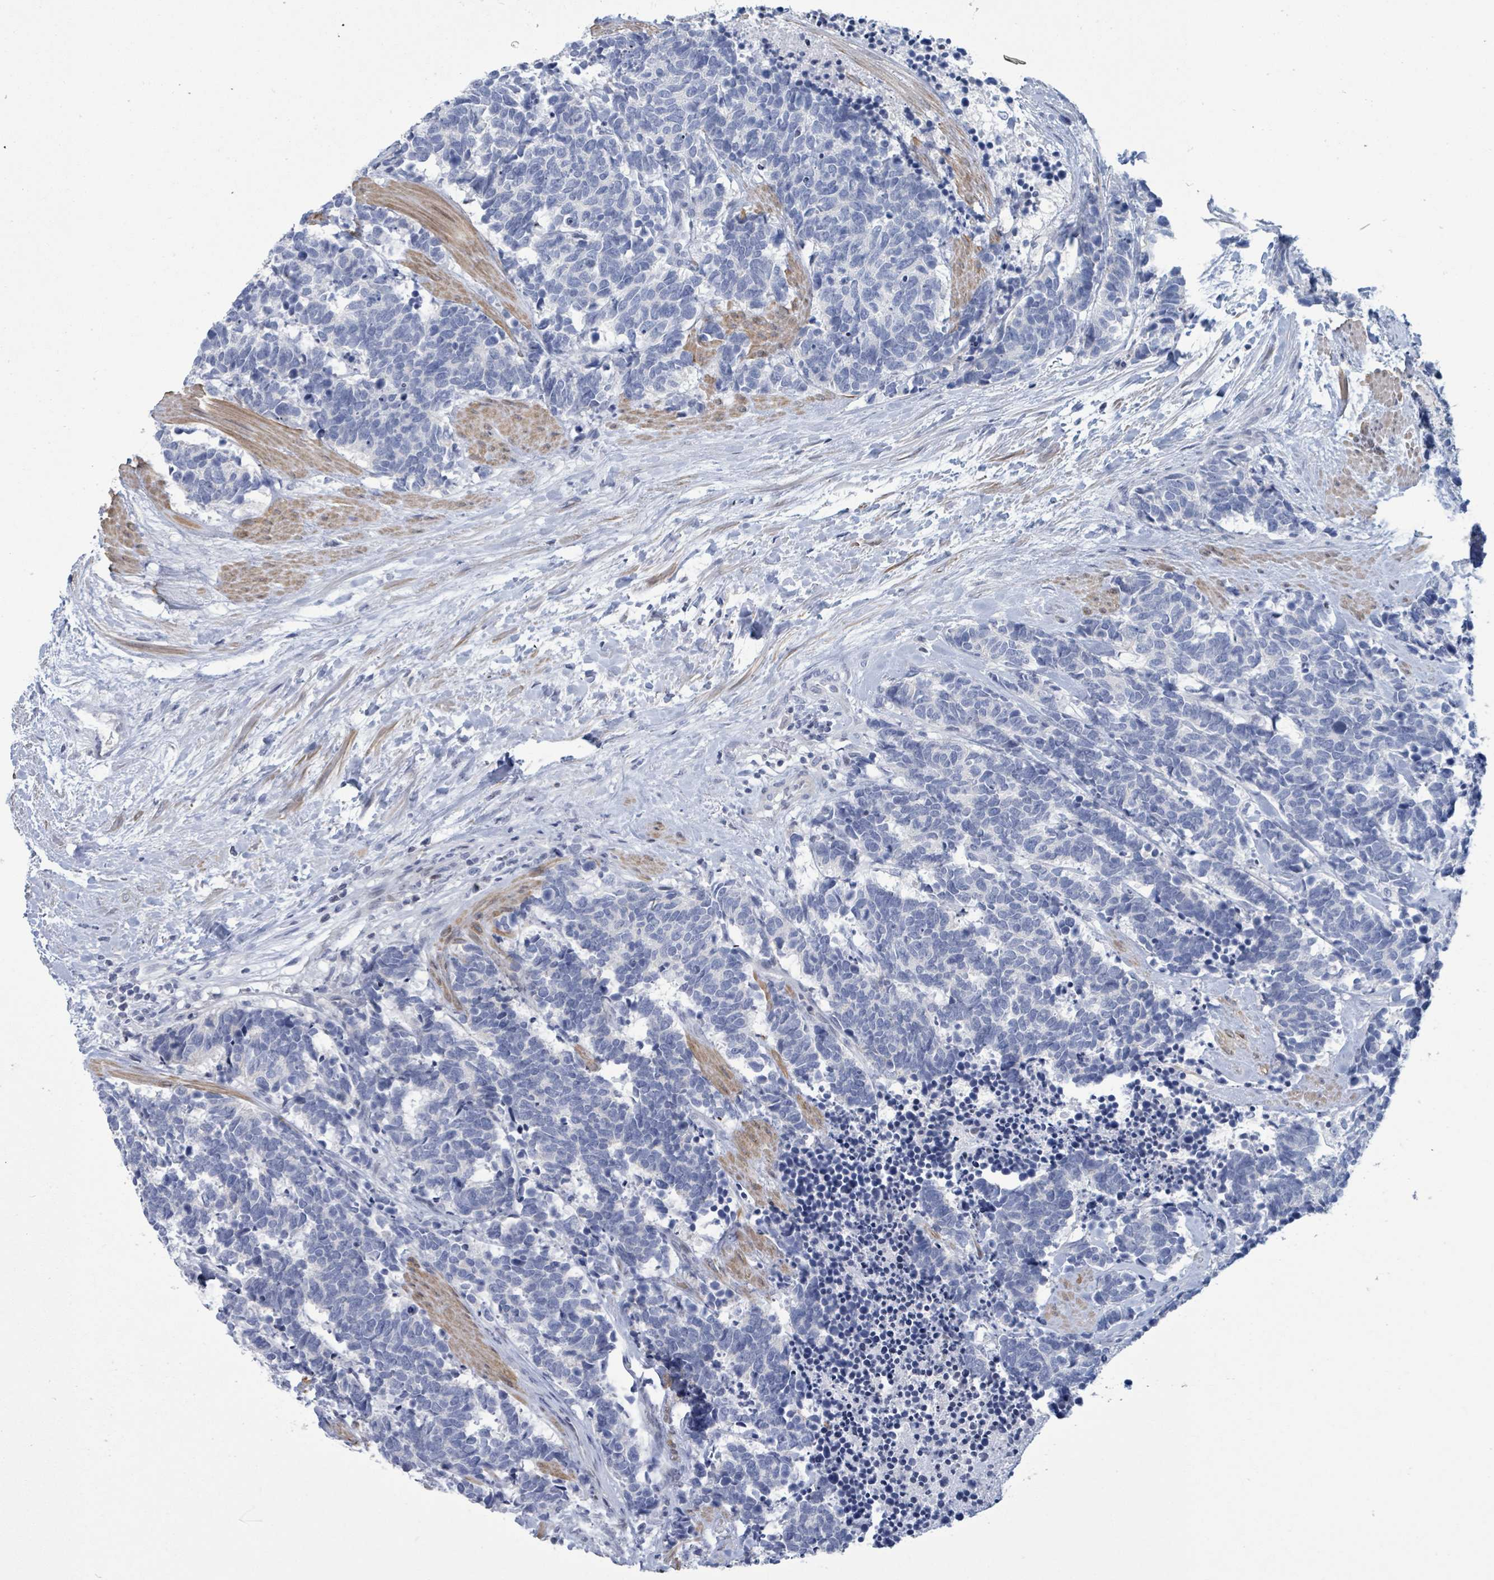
{"staining": {"intensity": "negative", "quantity": "none", "location": "none"}, "tissue": "carcinoid", "cell_type": "Tumor cells", "image_type": "cancer", "snomed": [{"axis": "morphology", "description": "Carcinoma, NOS"}, {"axis": "morphology", "description": "Carcinoid, malignant, NOS"}, {"axis": "topography", "description": "Prostate"}], "caption": "Immunohistochemistry (IHC) histopathology image of neoplastic tissue: human carcinoma stained with DAB demonstrates no significant protein staining in tumor cells.", "gene": "NTN3", "patient": {"sex": "male", "age": 57}}